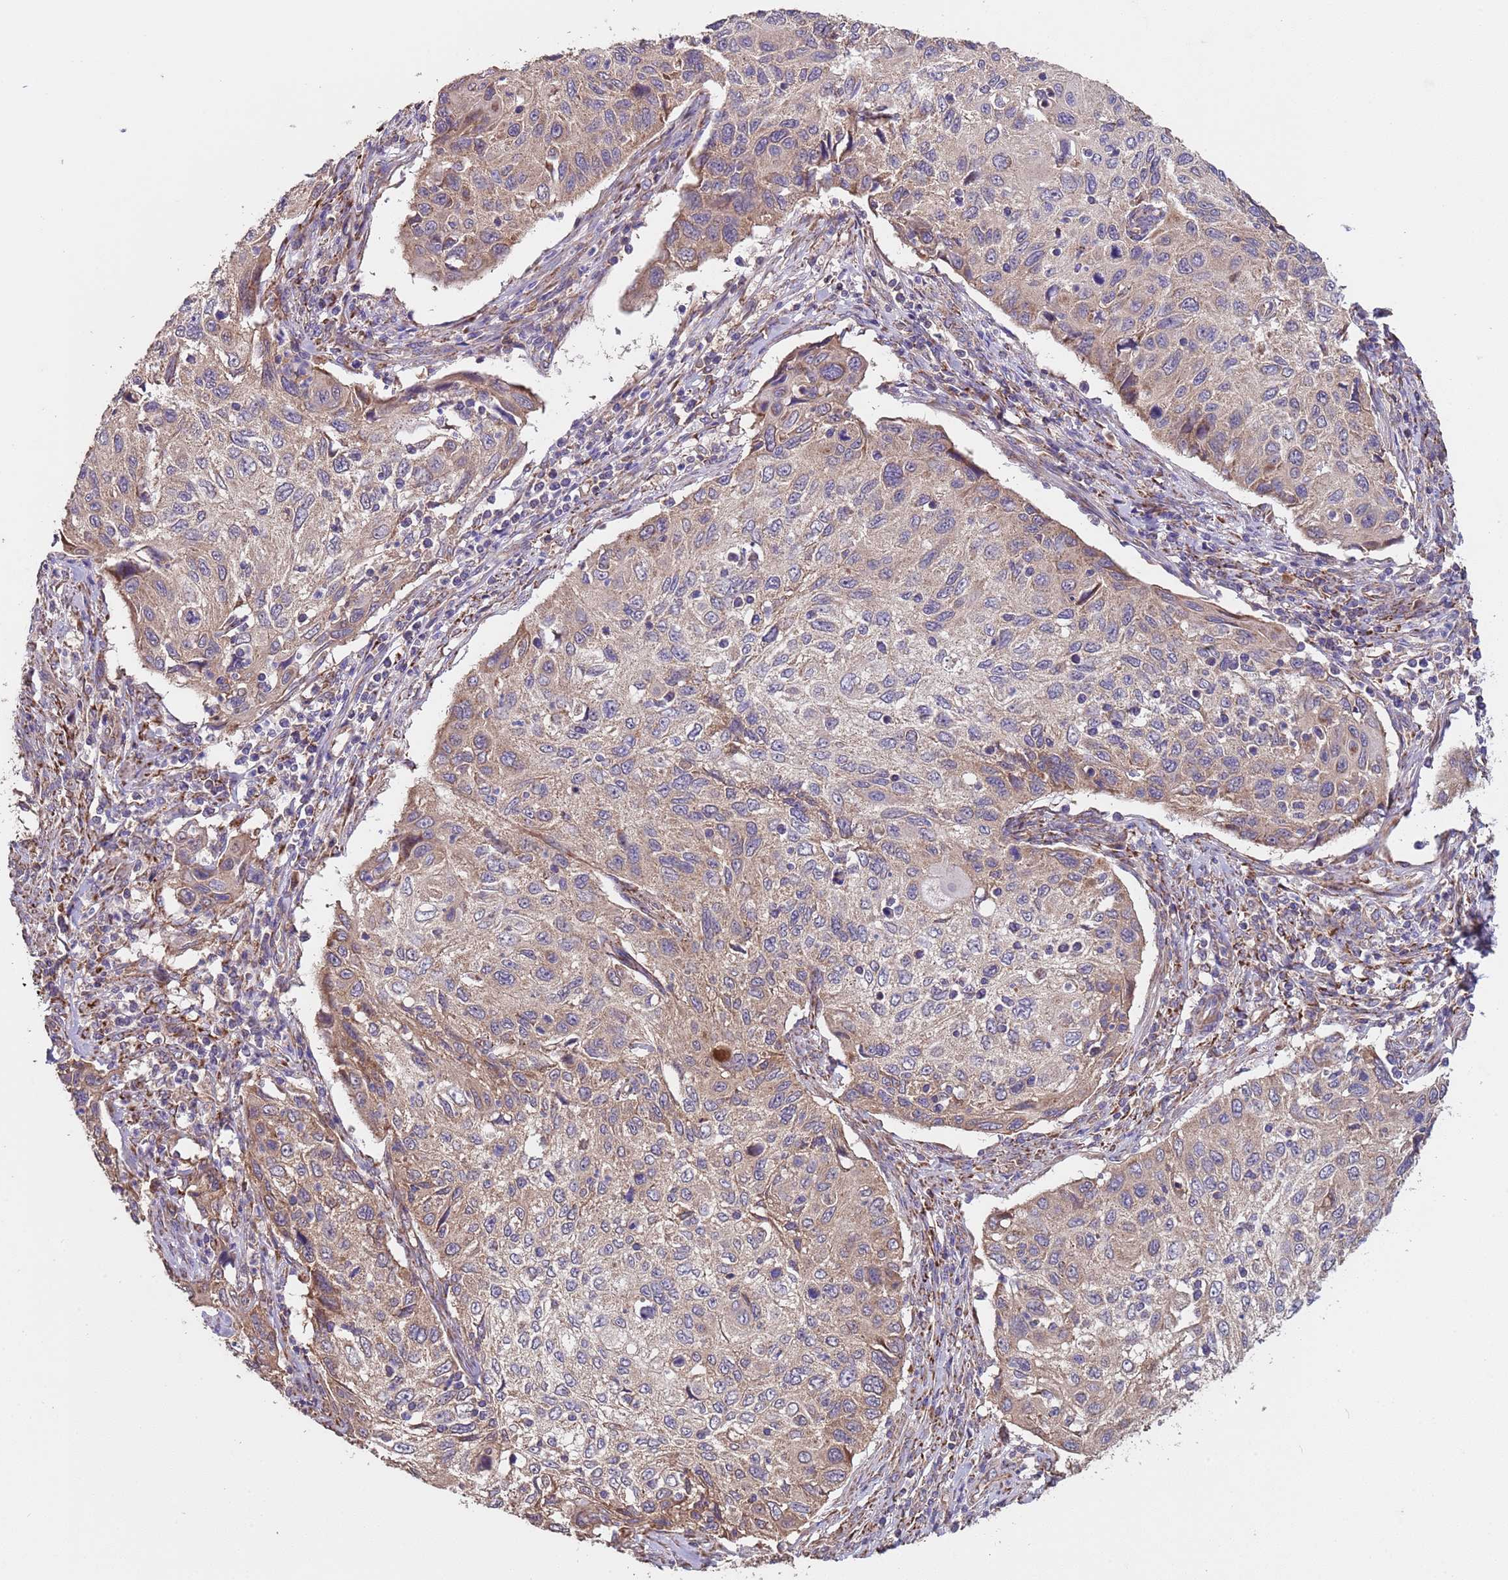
{"staining": {"intensity": "weak", "quantity": "25%-75%", "location": "cytoplasmic/membranous"}, "tissue": "cervical cancer", "cell_type": "Tumor cells", "image_type": "cancer", "snomed": [{"axis": "morphology", "description": "Squamous cell carcinoma, NOS"}, {"axis": "topography", "description": "Cervix"}], "caption": "Squamous cell carcinoma (cervical) was stained to show a protein in brown. There is low levels of weak cytoplasmic/membranous positivity in approximately 25%-75% of tumor cells. (DAB (3,3'-diaminobenzidine) IHC with brightfield microscopy, high magnification).", "gene": "EEF1AKMT1", "patient": {"sex": "female", "age": 70}}